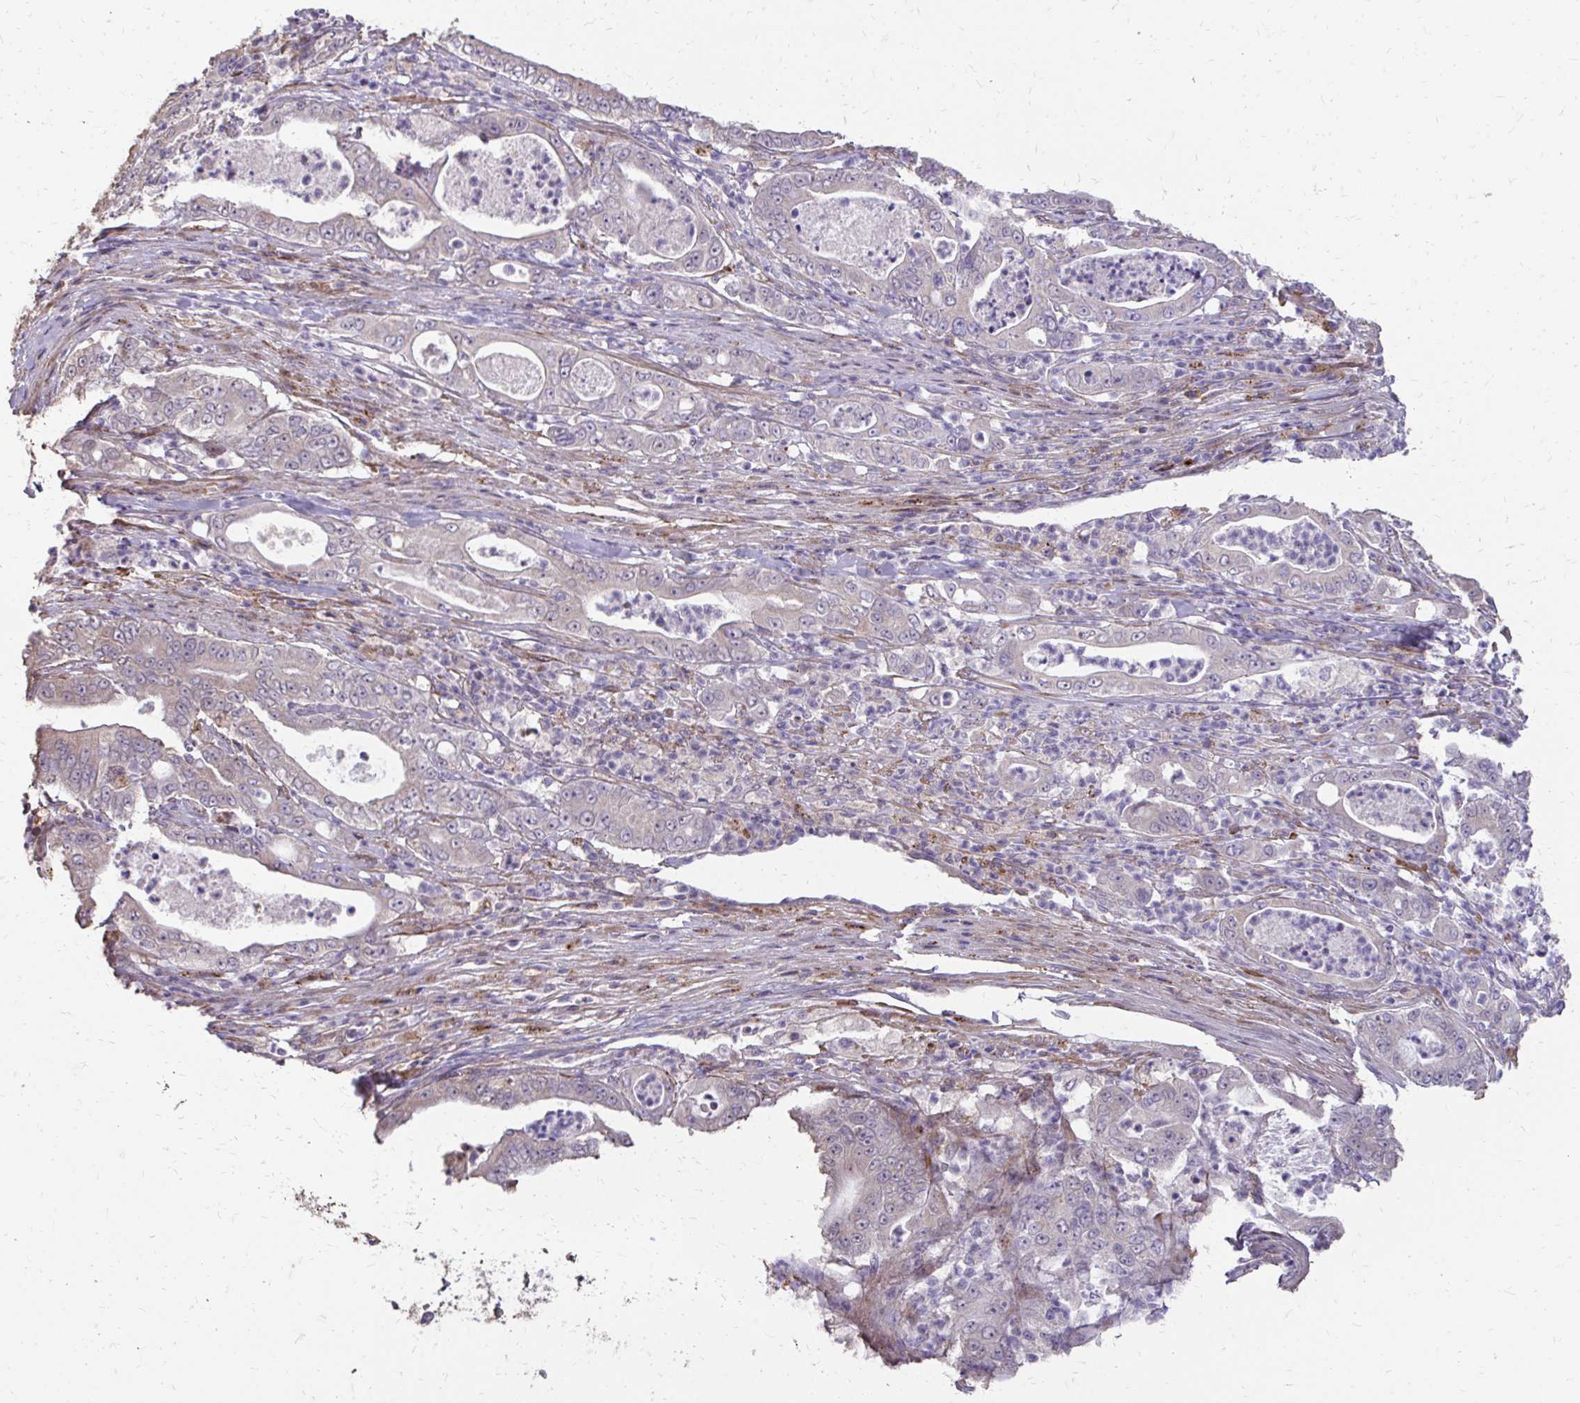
{"staining": {"intensity": "negative", "quantity": "none", "location": "none"}, "tissue": "pancreatic cancer", "cell_type": "Tumor cells", "image_type": "cancer", "snomed": [{"axis": "morphology", "description": "Adenocarcinoma, NOS"}, {"axis": "topography", "description": "Pancreas"}], "caption": "Tumor cells show no significant protein expression in adenocarcinoma (pancreatic). (Stains: DAB IHC with hematoxylin counter stain, Microscopy: brightfield microscopy at high magnification).", "gene": "MYORG", "patient": {"sex": "male", "age": 71}}